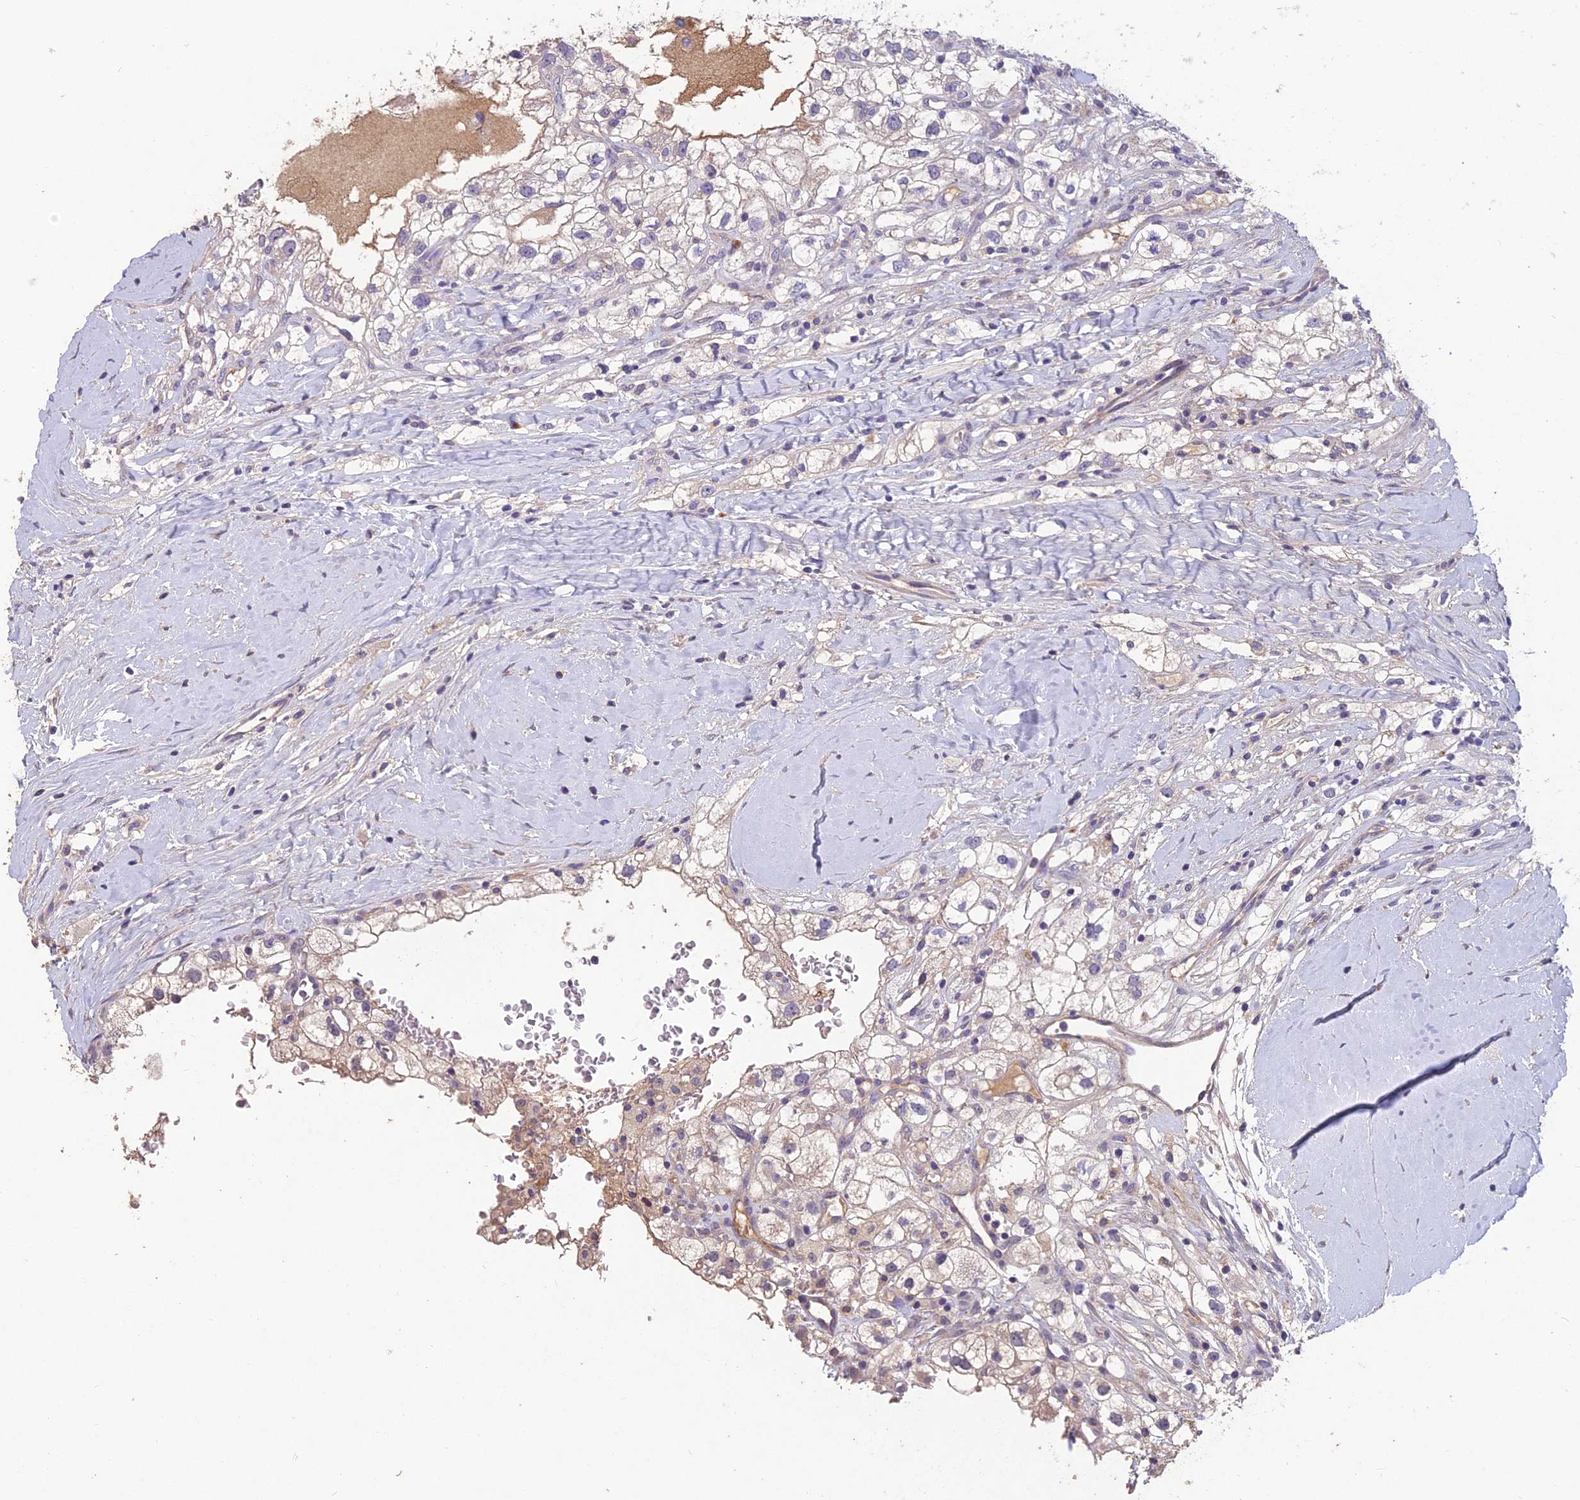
{"staining": {"intensity": "weak", "quantity": "<25%", "location": "cytoplasmic/membranous"}, "tissue": "renal cancer", "cell_type": "Tumor cells", "image_type": "cancer", "snomed": [{"axis": "morphology", "description": "Adenocarcinoma, NOS"}, {"axis": "topography", "description": "Kidney"}], "caption": "Tumor cells are negative for brown protein staining in renal cancer.", "gene": "CEACAM16", "patient": {"sex": "male", "age": 59}}